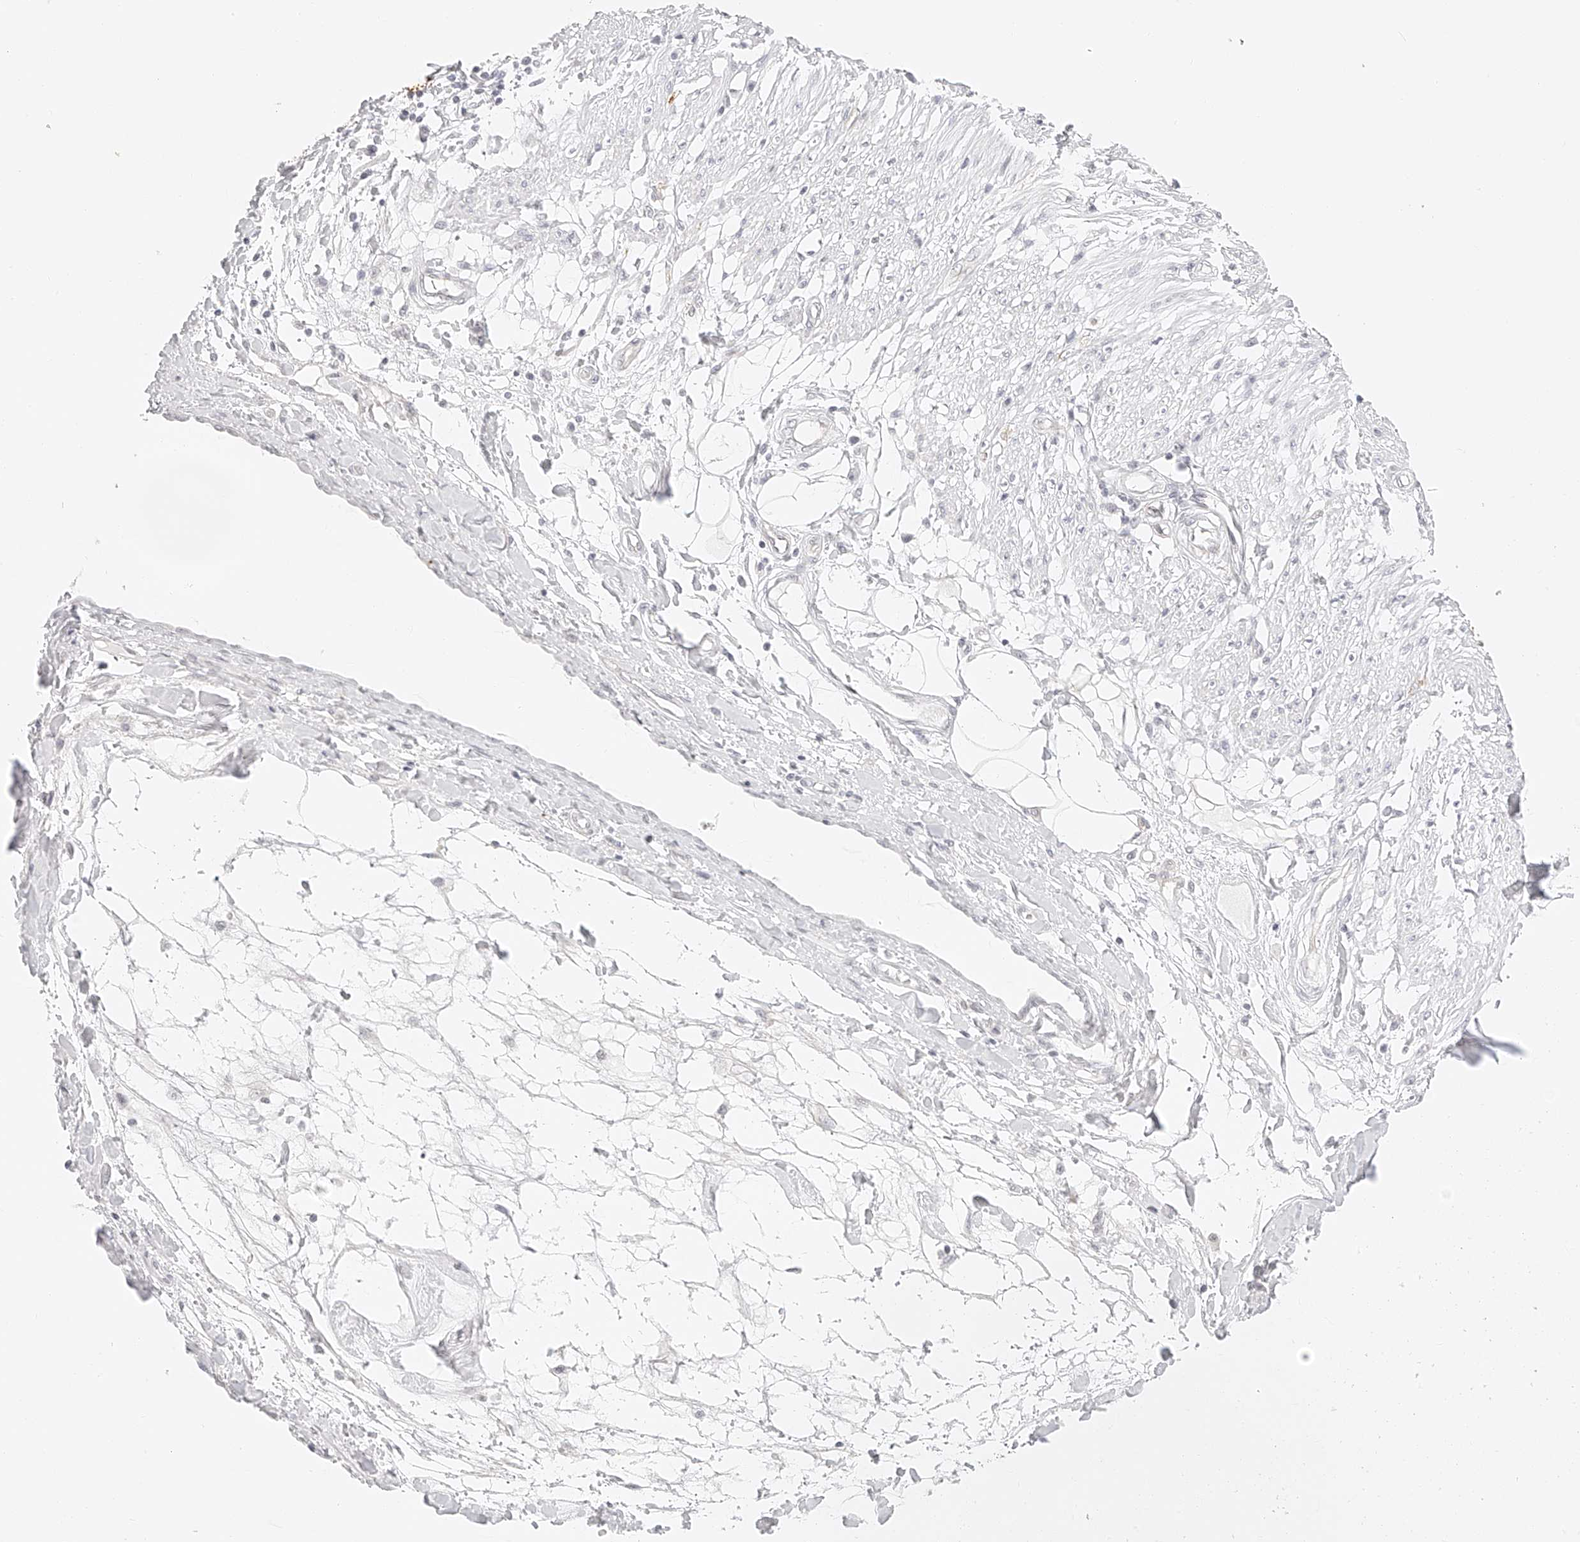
{"staining": {"intensity": "negative", "quantity": "none", "location": "none"}, "tissue": "smooth muscle", "cell_type": "Smooth muscle cells", "image_type": "normal", "snomed": [{"axis": "morphology", "description": "Normal tissue, NOS"}, {"axis": "morphology", "description": "Adenocarcinoma, NOS"}, {"axis": "topography", "description": "Smooth muscle"}, {"axis": "topography", "description": "Colon"}], "caption": "The photomicrograph displays no significant positivity in smooth muscle cells of smooth muscle.", "gene": "ZFP69", "patient": {"sex": "male", "age": 14}}